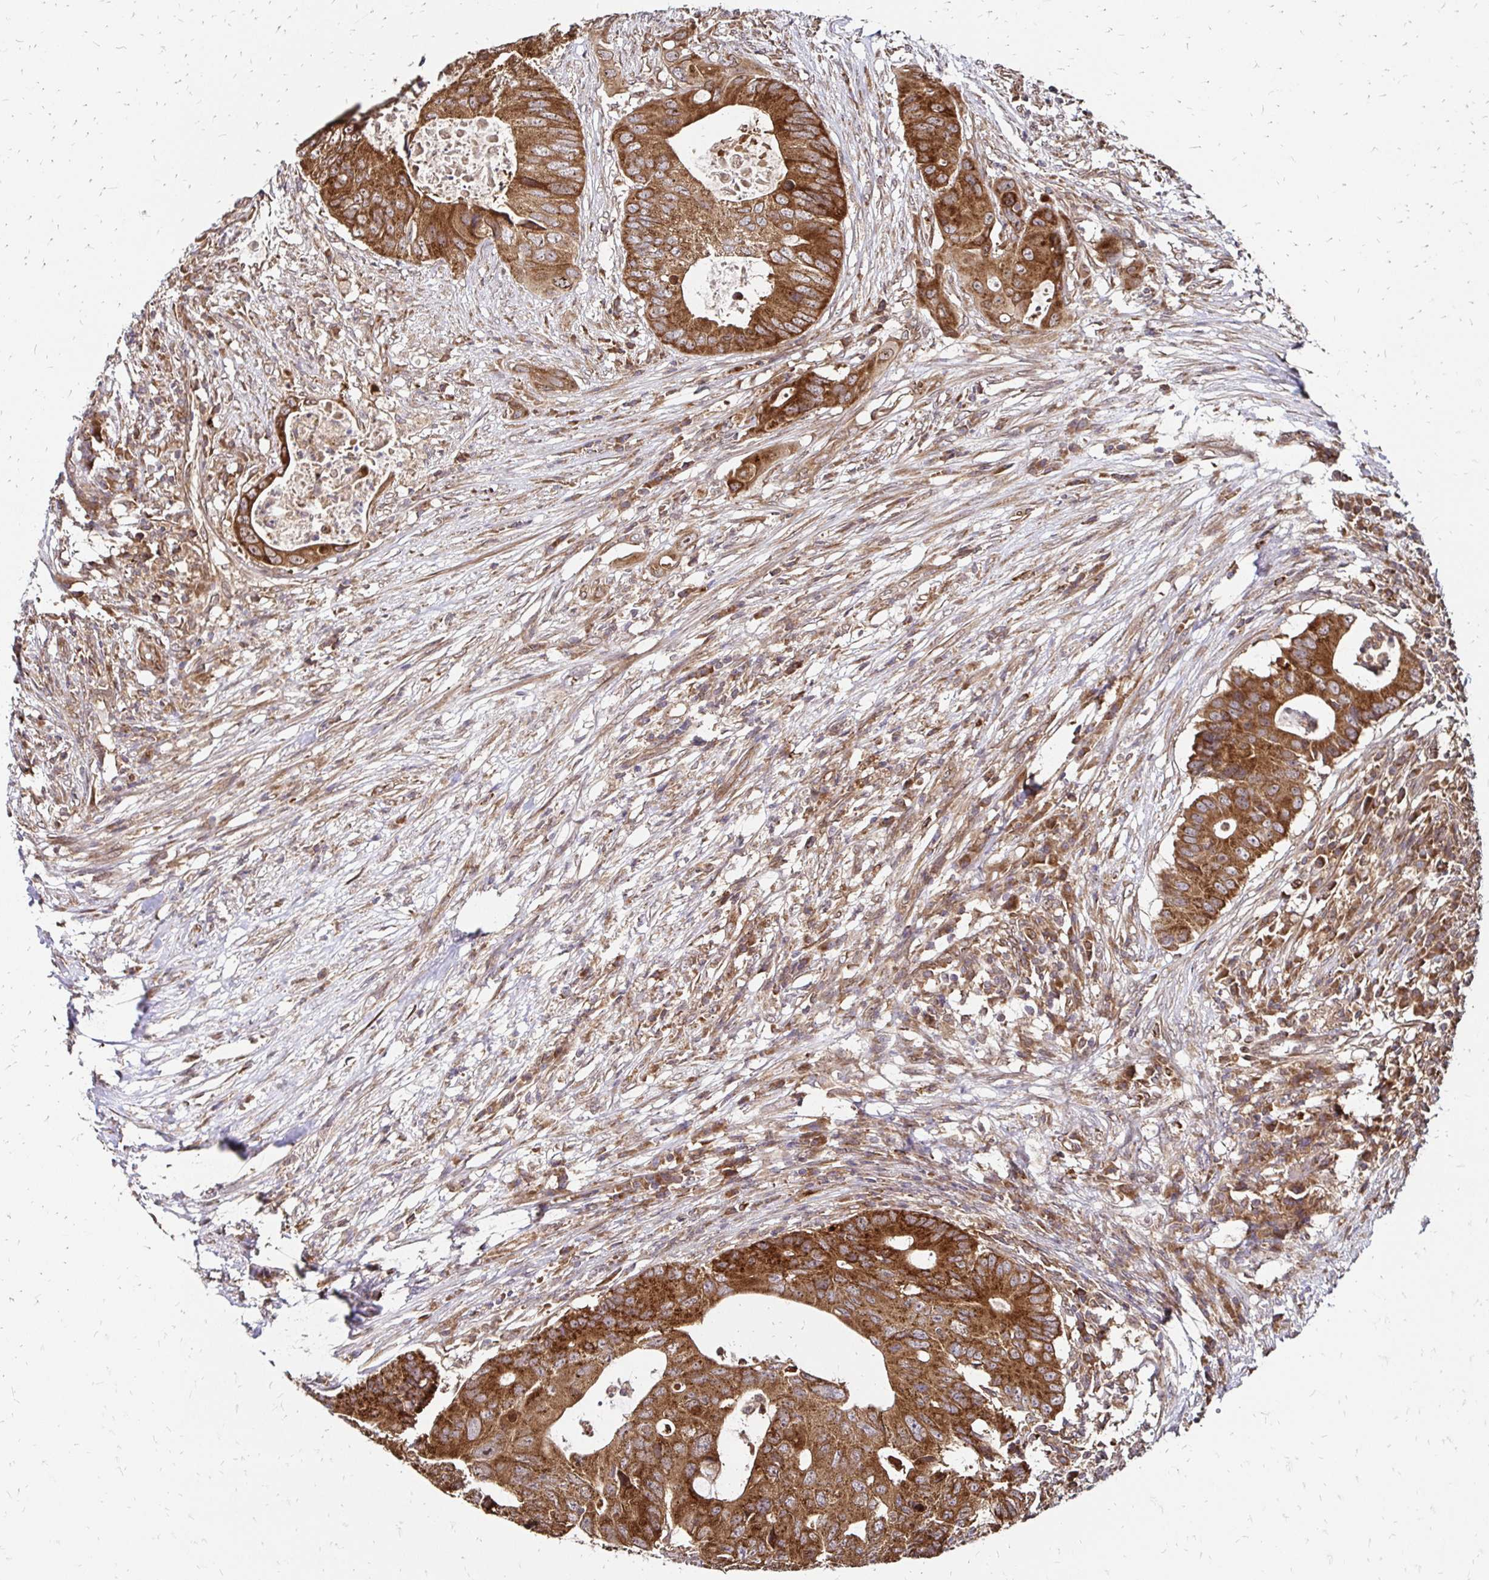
{"staining": {"intensity": "strong", "quantity": ">75%", "location": "cytoplasmic/membranous"}, "tissue": "colorectal cancer", "cell_type": "Tumor cells", "image_type": "cancer", "snomed": [{"axis": "morphology", "description": "Adenocarcinoma, NOS"}, {"axis": "topography", "description": "Colon"}], "caption": "Colorectal cancer stained with IHC exhibits strong cytoplasmic/membranous expression in about >75% of tumor cells.", "gene": "ZW10", "patient": {"sex": "male", "age": 71}}